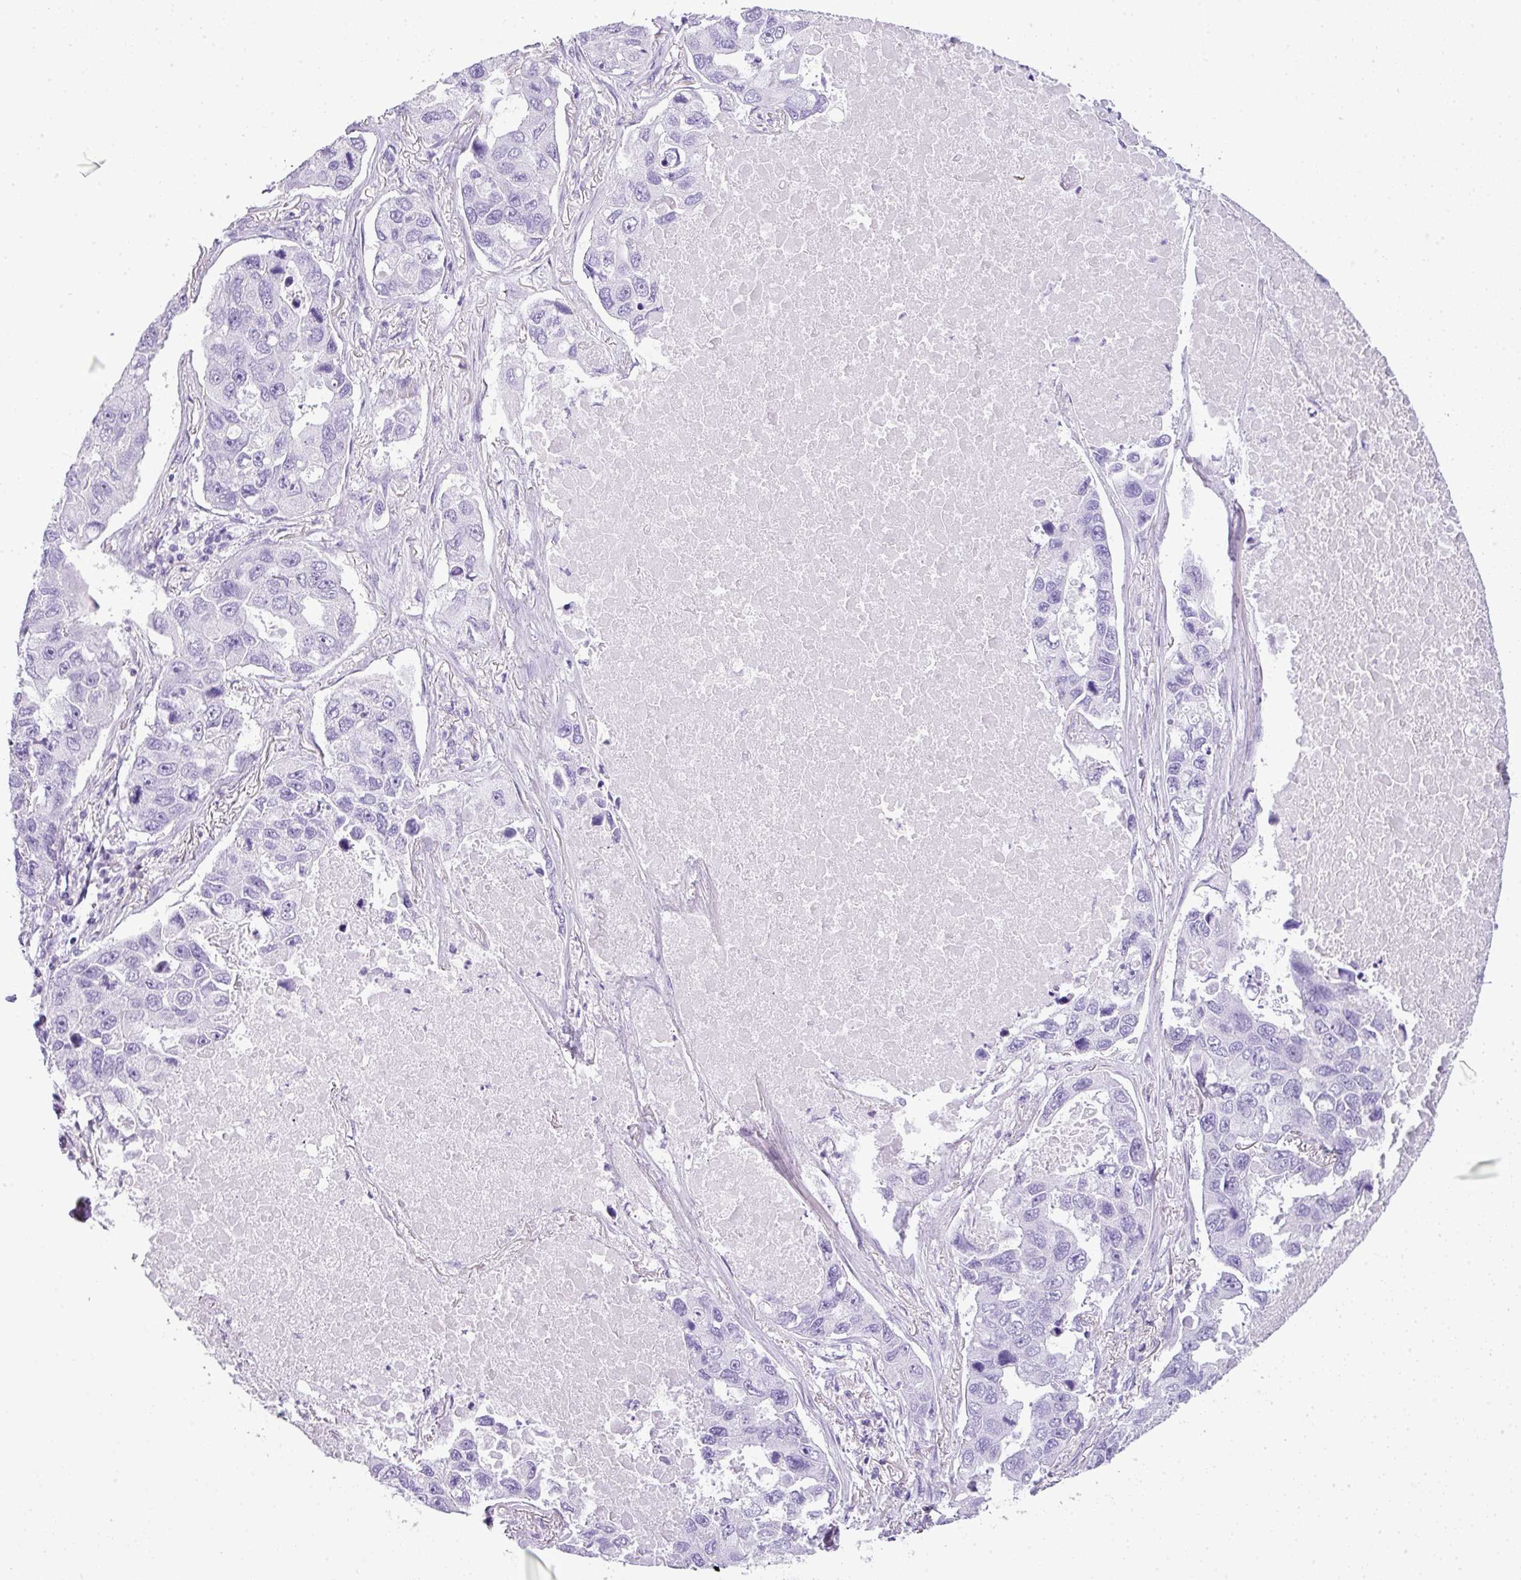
{"staining": {"intensity": "negative", "quantity": "none", "location": "none"}, "tissue": "lung cancer", "cell_type": "Tumor cells", "image_type": "cancer", "snomed": [{"axis": "morphology", "description": "Adenocarcinoma, NOS"}, {"axis": "topography", "description": "Lung"}], "caption": "Immunohistochemistry (IHC) histopathology image of human lung cancer stained for a protein (brown), which displays no expression in tumor cells. (DAB immunohistochemistry, high magnification).", "gene": "TNP1", "patient": {"sex": "male", "age": 64}}